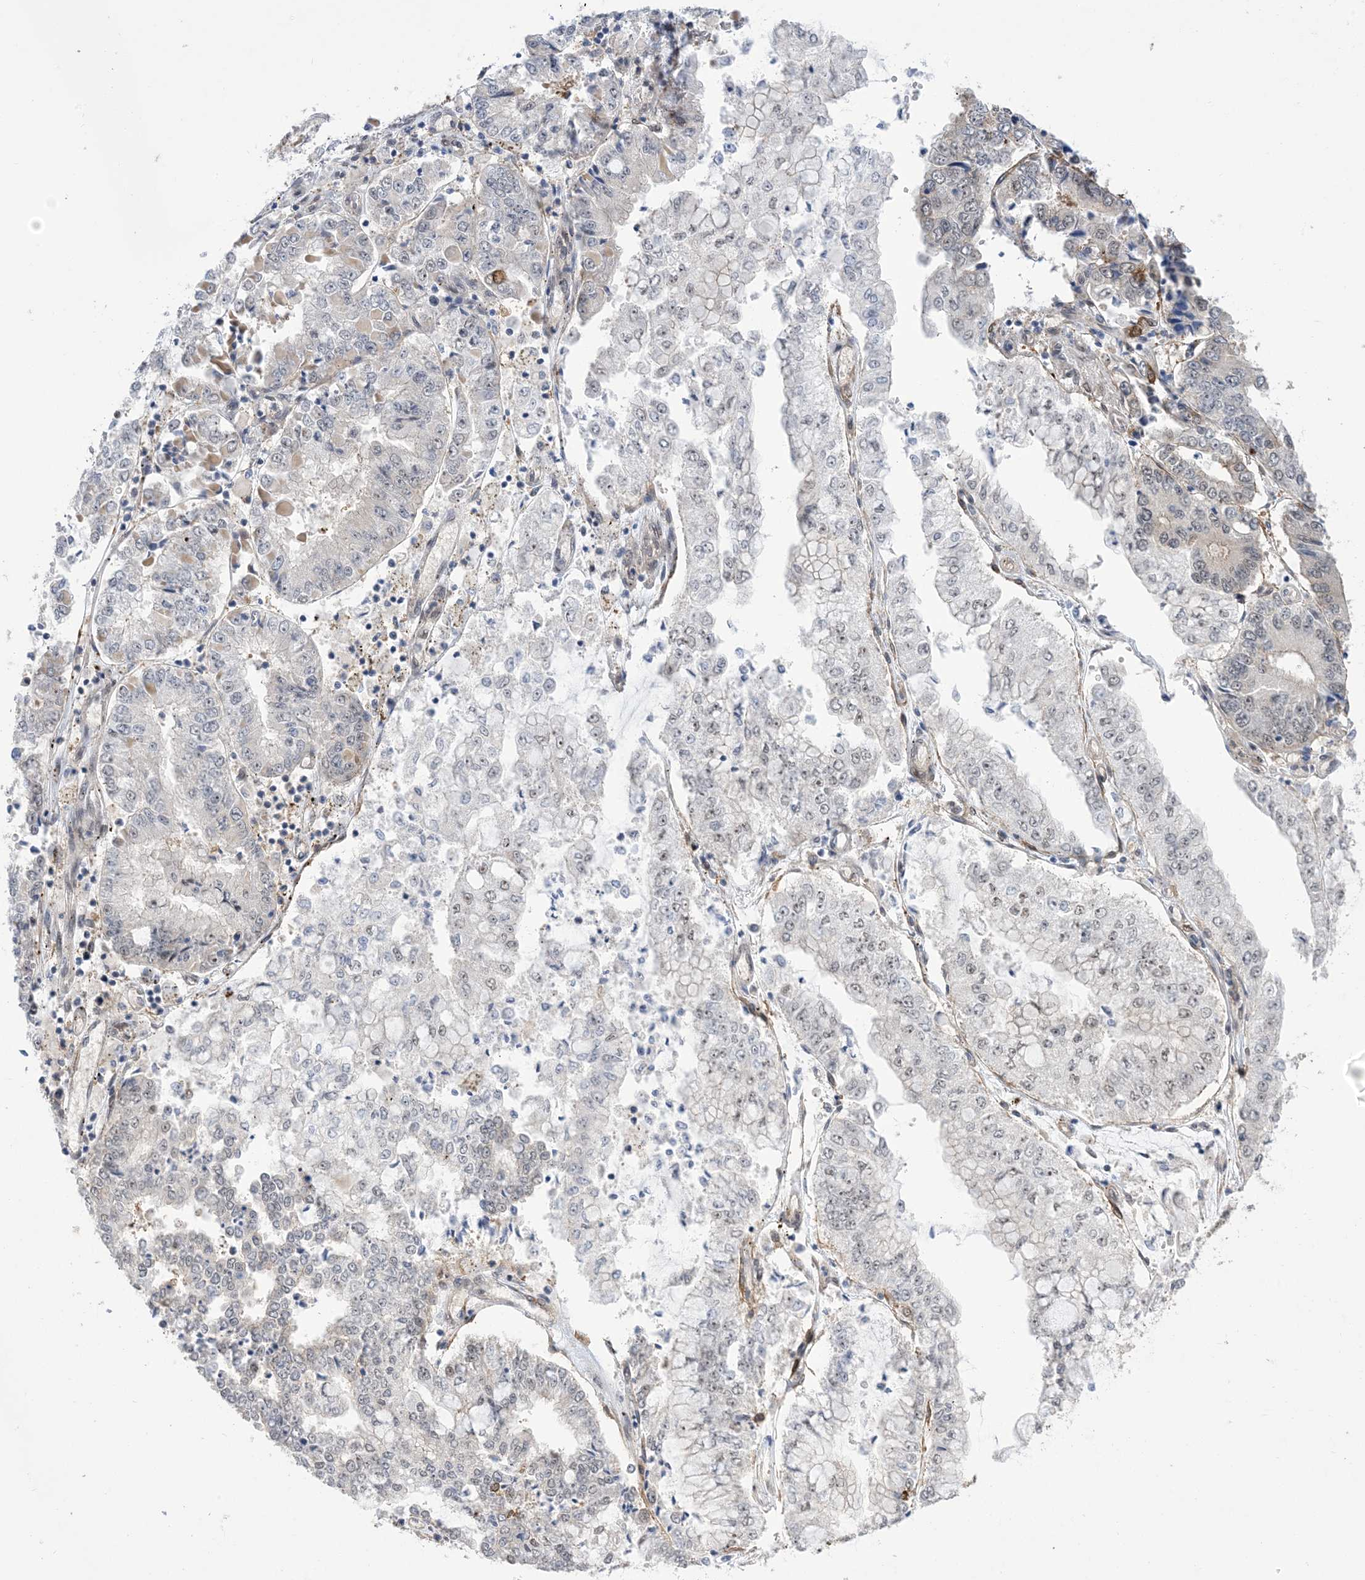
{"staining": {"intensity": "negative", "quantity": "none", "location": "none"}, "tissue": "stomach cancer", "cell_type": "Tumor cells", "image_type": "cancer", "snomed": [{"axis": "morphology", "description": "Adenocarcinoma, NOS"}, {"axis": "topography", "description": "Stomach"}], "caption": "This is an IHC micrograph of human stomach cancer. There is no expression in tumor cells.", "gene": "ZNF8", "patient": {"sex": "male", "age": 76}}